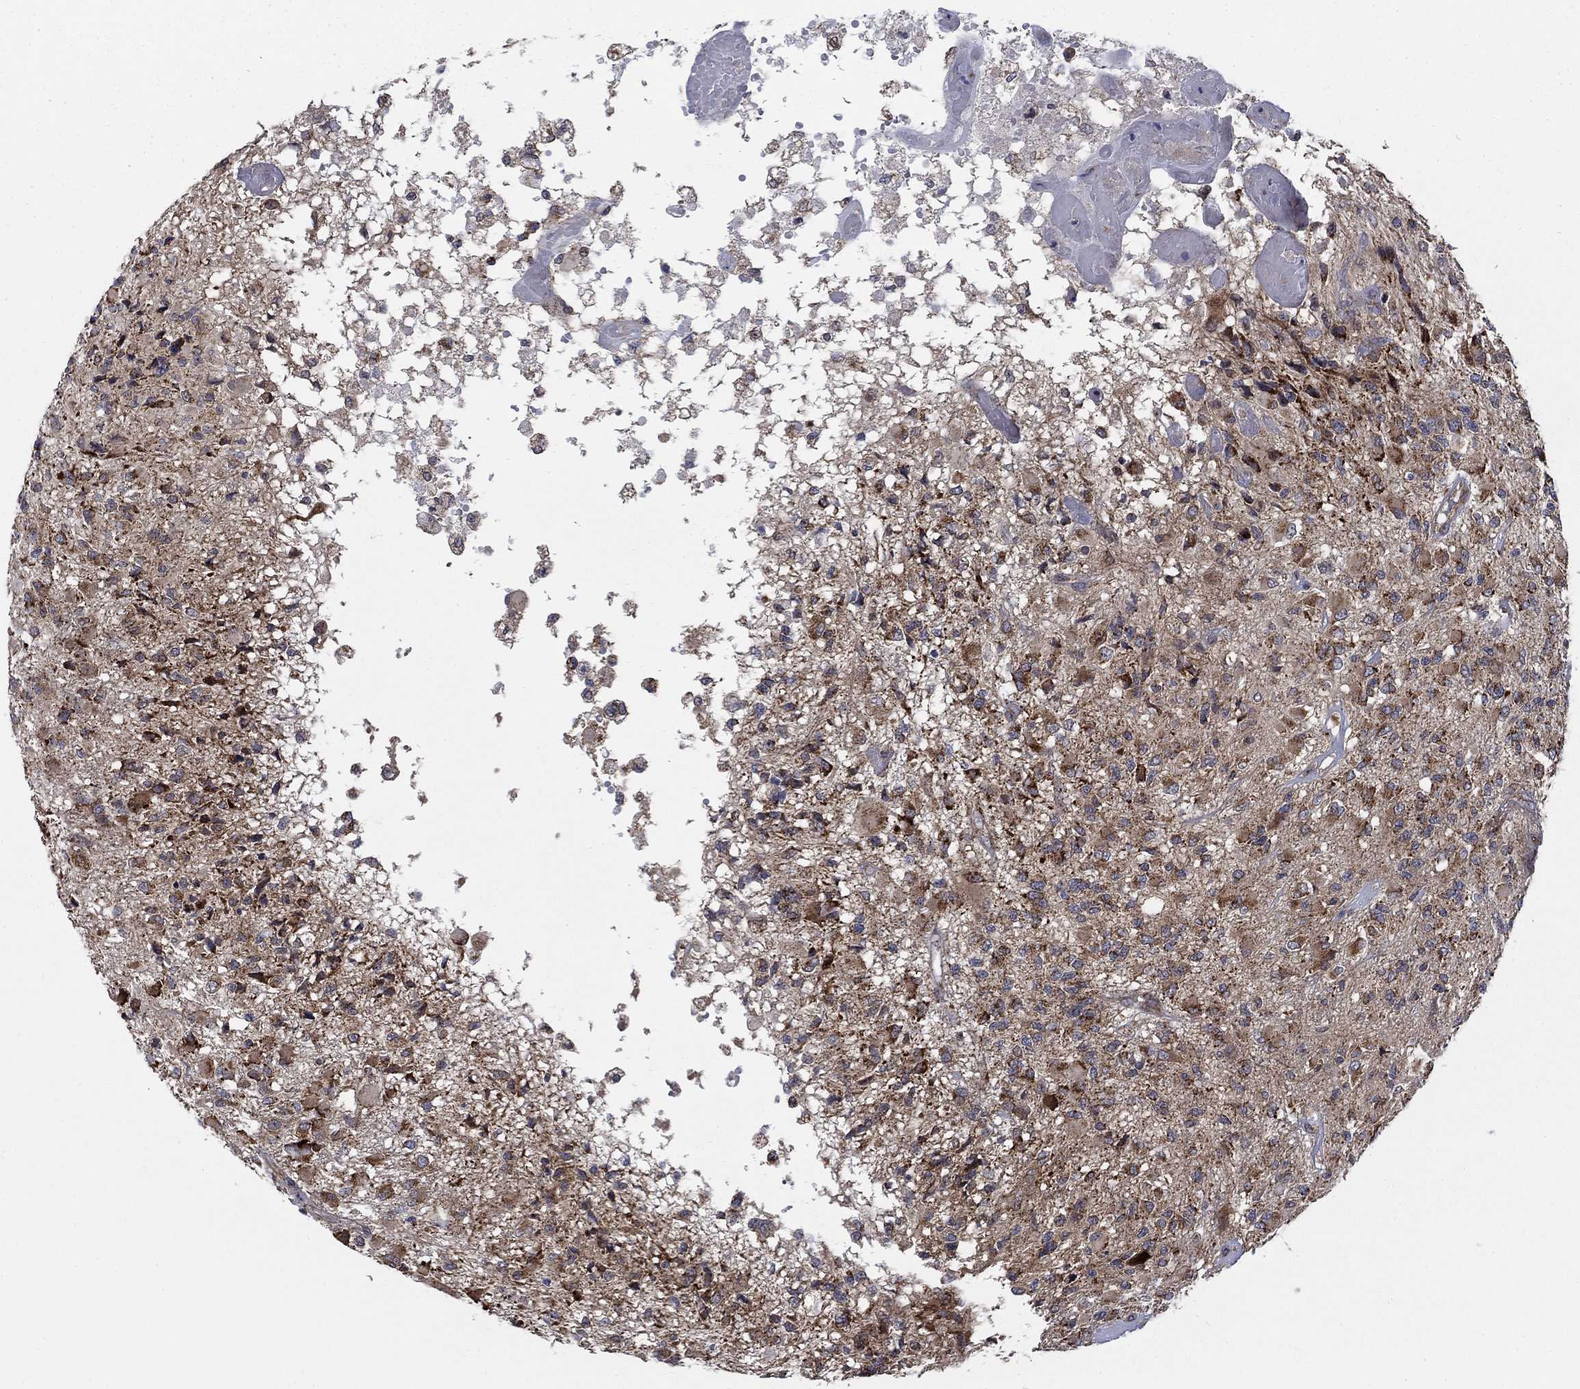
{"staining": {"intensity": "strong", "quantity": "<25%", "location": "cytoplasmic/membranous"}, "tissue": "glioma", "cell_type": "Tumor cells", "image_type": "cancer", "snomed": [{"axis": "morphology", "description": "Glioma, malignant, High grade"}, {"axis": "topography", "description": "Brain"}], "caption": "Human malignant high-grade glioma stained with a protein marker reveals strong staining in tumor cells.", "gene": "NME7", "patient": {"sex": "female", "age": 63}}